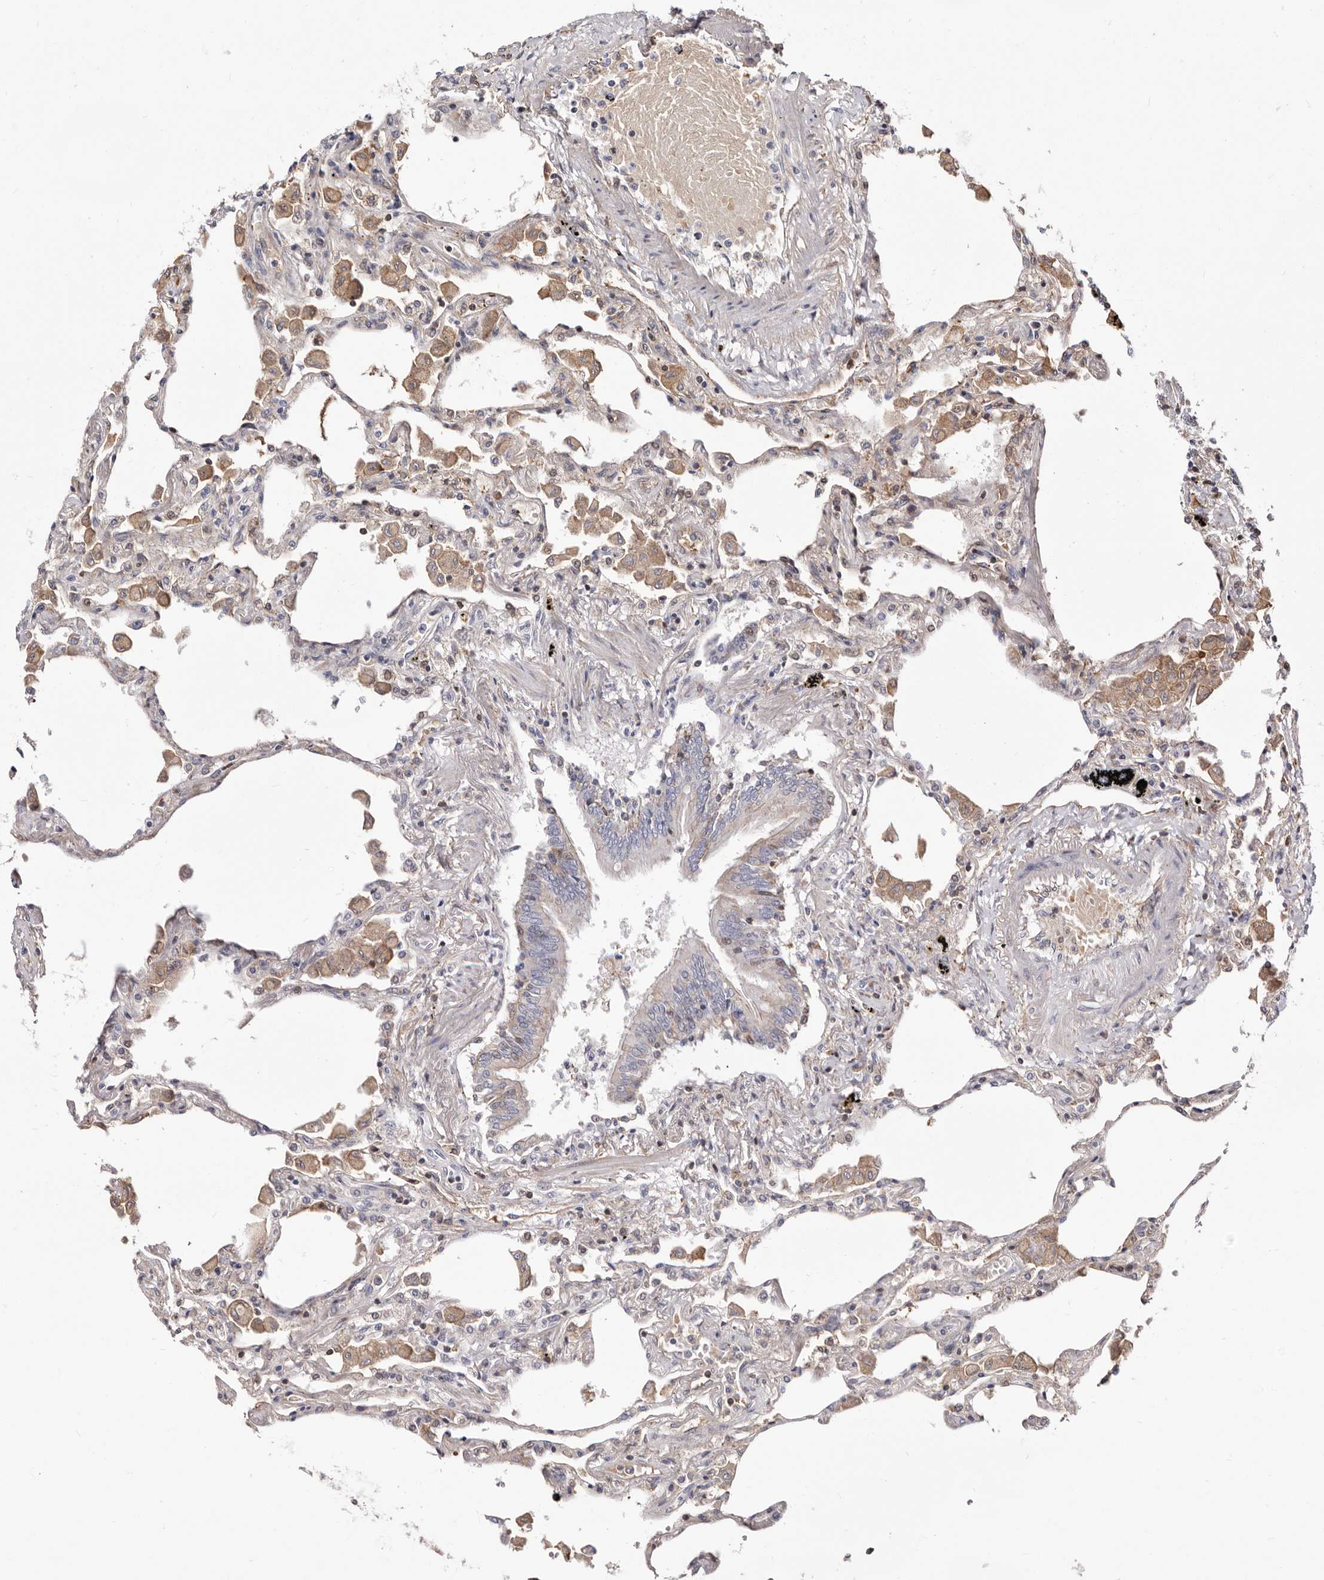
{"staining": {"intensity": "negative", "quantity": "none", "location": "none"}, "tissue": "lung", "cell_type": "Alveolar cells", "image_type": "normal", "snomed": [{"axis": "morphology", "description": "Normal tissue, NOS"}, {"axis": "topography", "description": "Bronchus"}, {"axis": "topography", "description": "Lung"}], "caption": "Alveolar cells are negative for brown protein staining in benign lung. (DAB (3,3'-diaminobenzidine) immunohistochemistry visualized using brightfield microscopy, high magnification).", "gene": "NUBPL", "patient": {"sex": "female", "age": 49}}